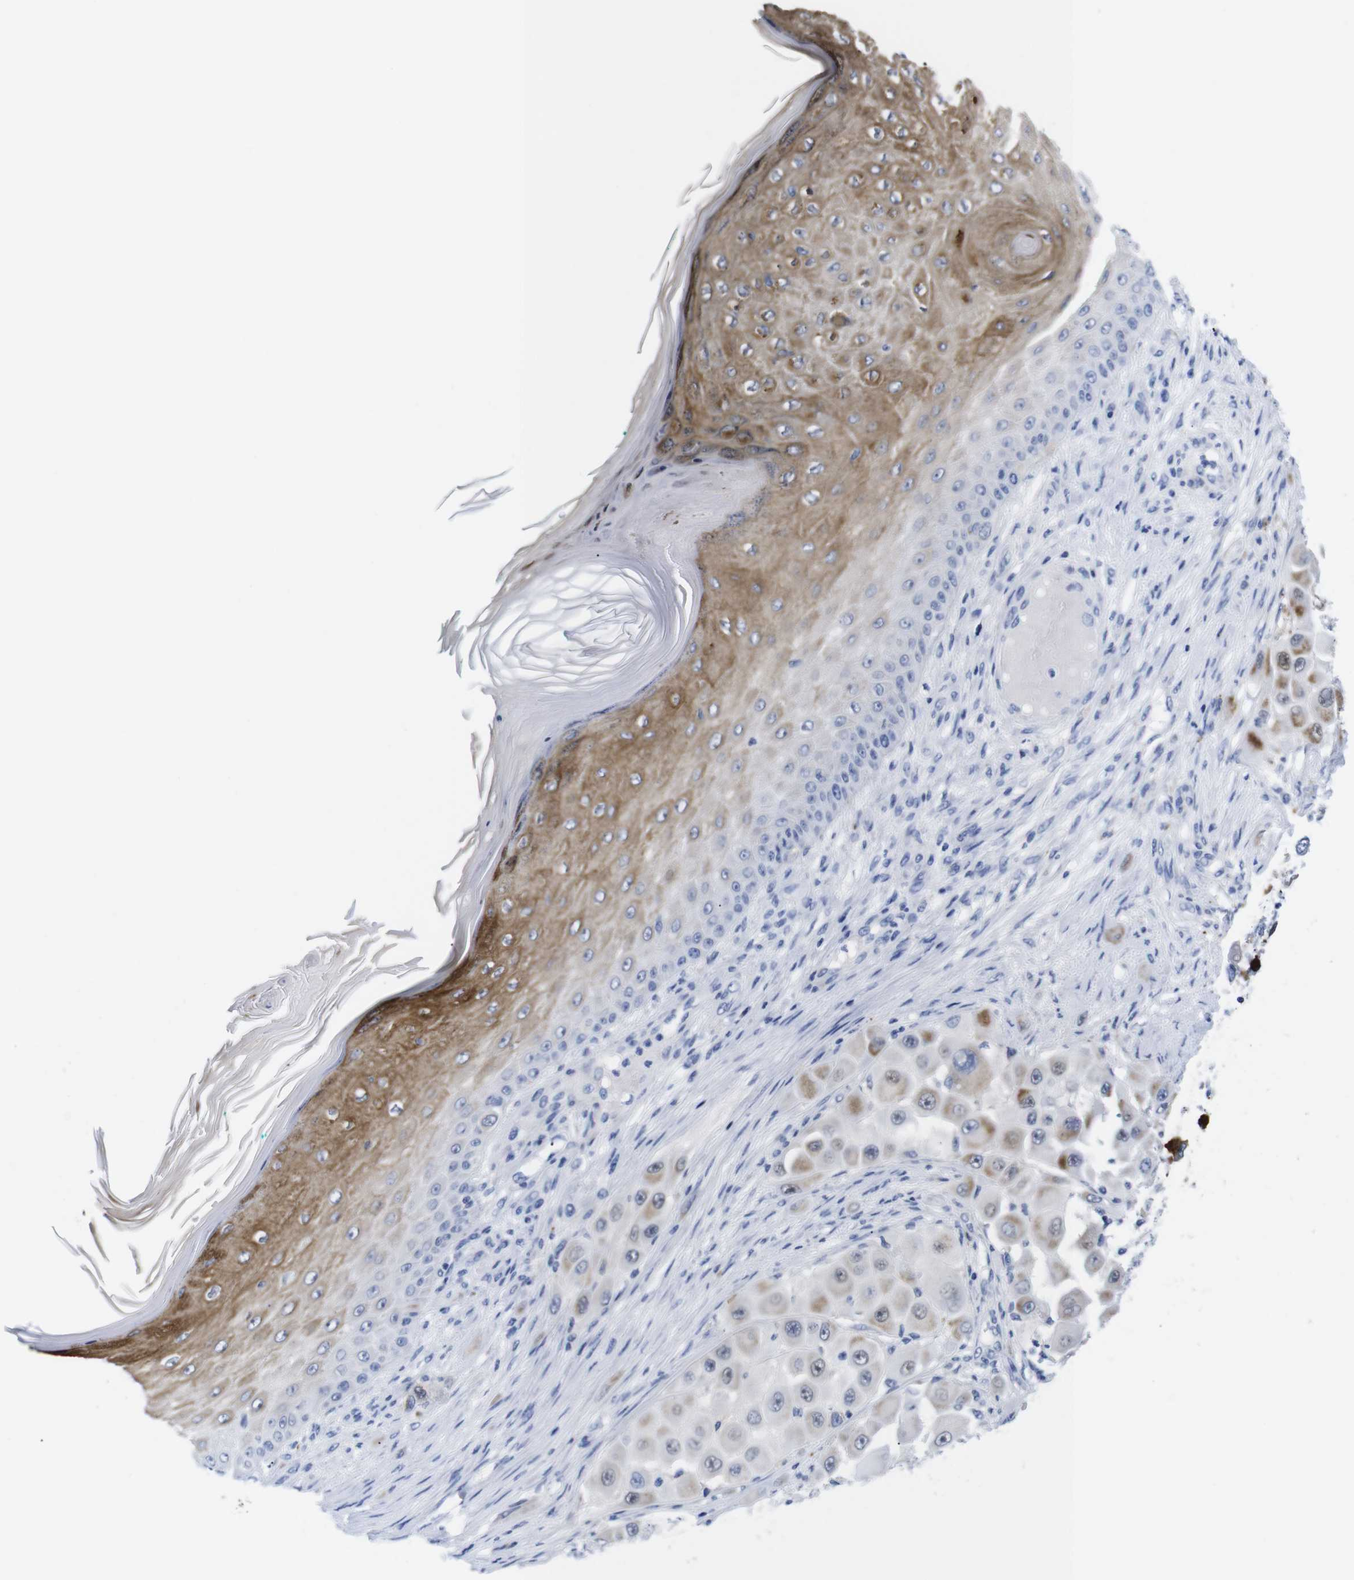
{"staining": {"intensity": "negative", "quantity": "none", "location": "none"}, "tissue": "melanoma", "cell_type": "Tumor cells", "image_type": "cancer", "snomed": [{"axis": "morphology", "description": "Malignant melanoma, NOS"}, {"axis": "topography", "description": "Skin"}], "caption": "Malignant melanoma was stained to show a protein in brown. There is no significant staining in tumor cells.", "gene": "LRRC55", "patient": {"sex": "female", "age": 81}}